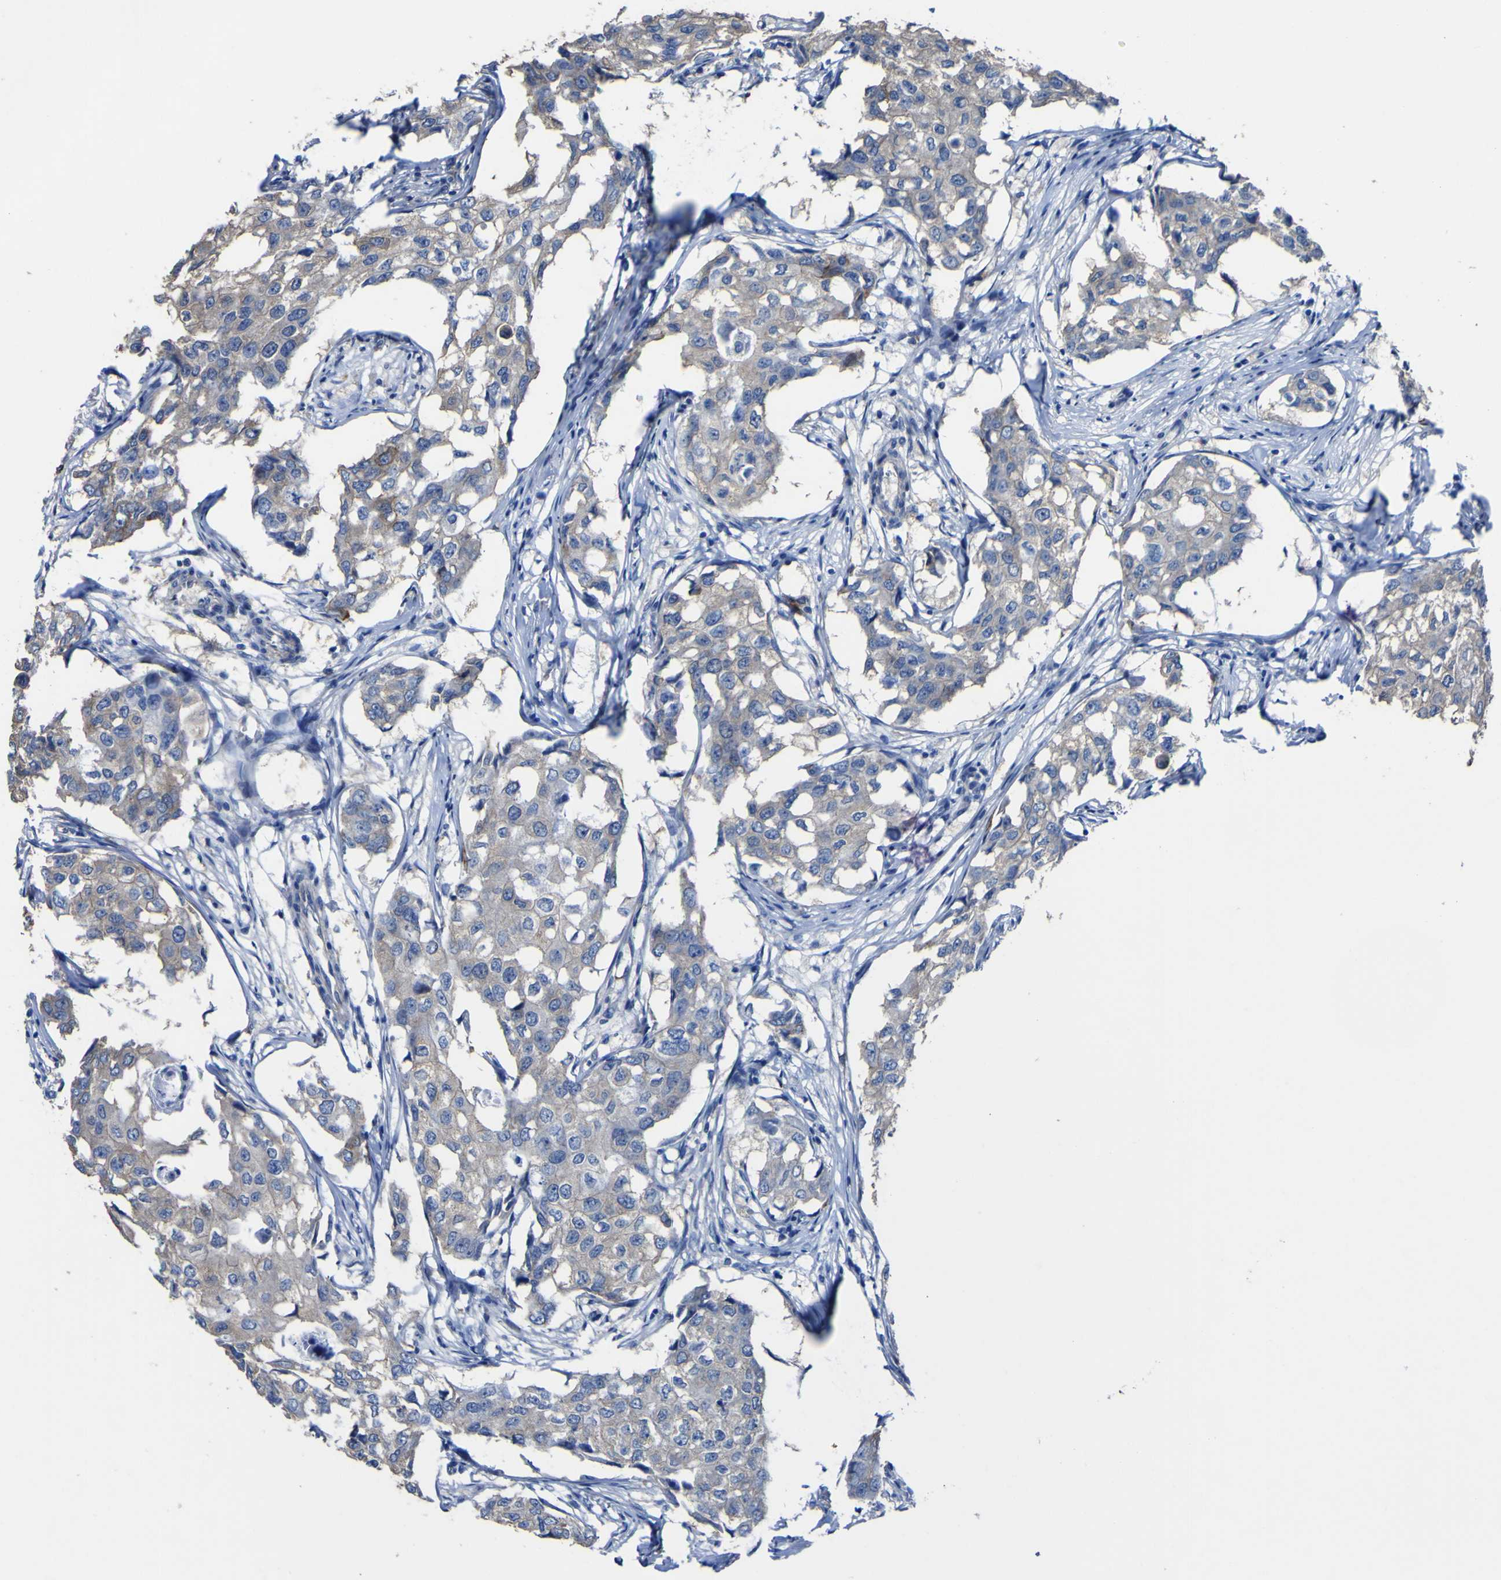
{"staining": {"intensity": "weak", "quantity": "25%-75%", "location": "cytoplasmic/membranous"}, "tissue": "breast cancer", "cell_type": "Tumor cells", "image_type": "cancer", "snomed": [{"axis": "morphology", "description": "Duct carcinoma"}, {"axis": "topography", "description": "Breast"}], "caption": "Brown immunohistochemical staining in human invasive ductal carcinoma (breast) reveals weak cytoplasmic/membranous staining in approximately 25%-75% of tumor cells. (DAB IHC with brightfield microscopy, high magnification).", "gene": "AGO4", "patient": {"sex": "female", "age": 27}}